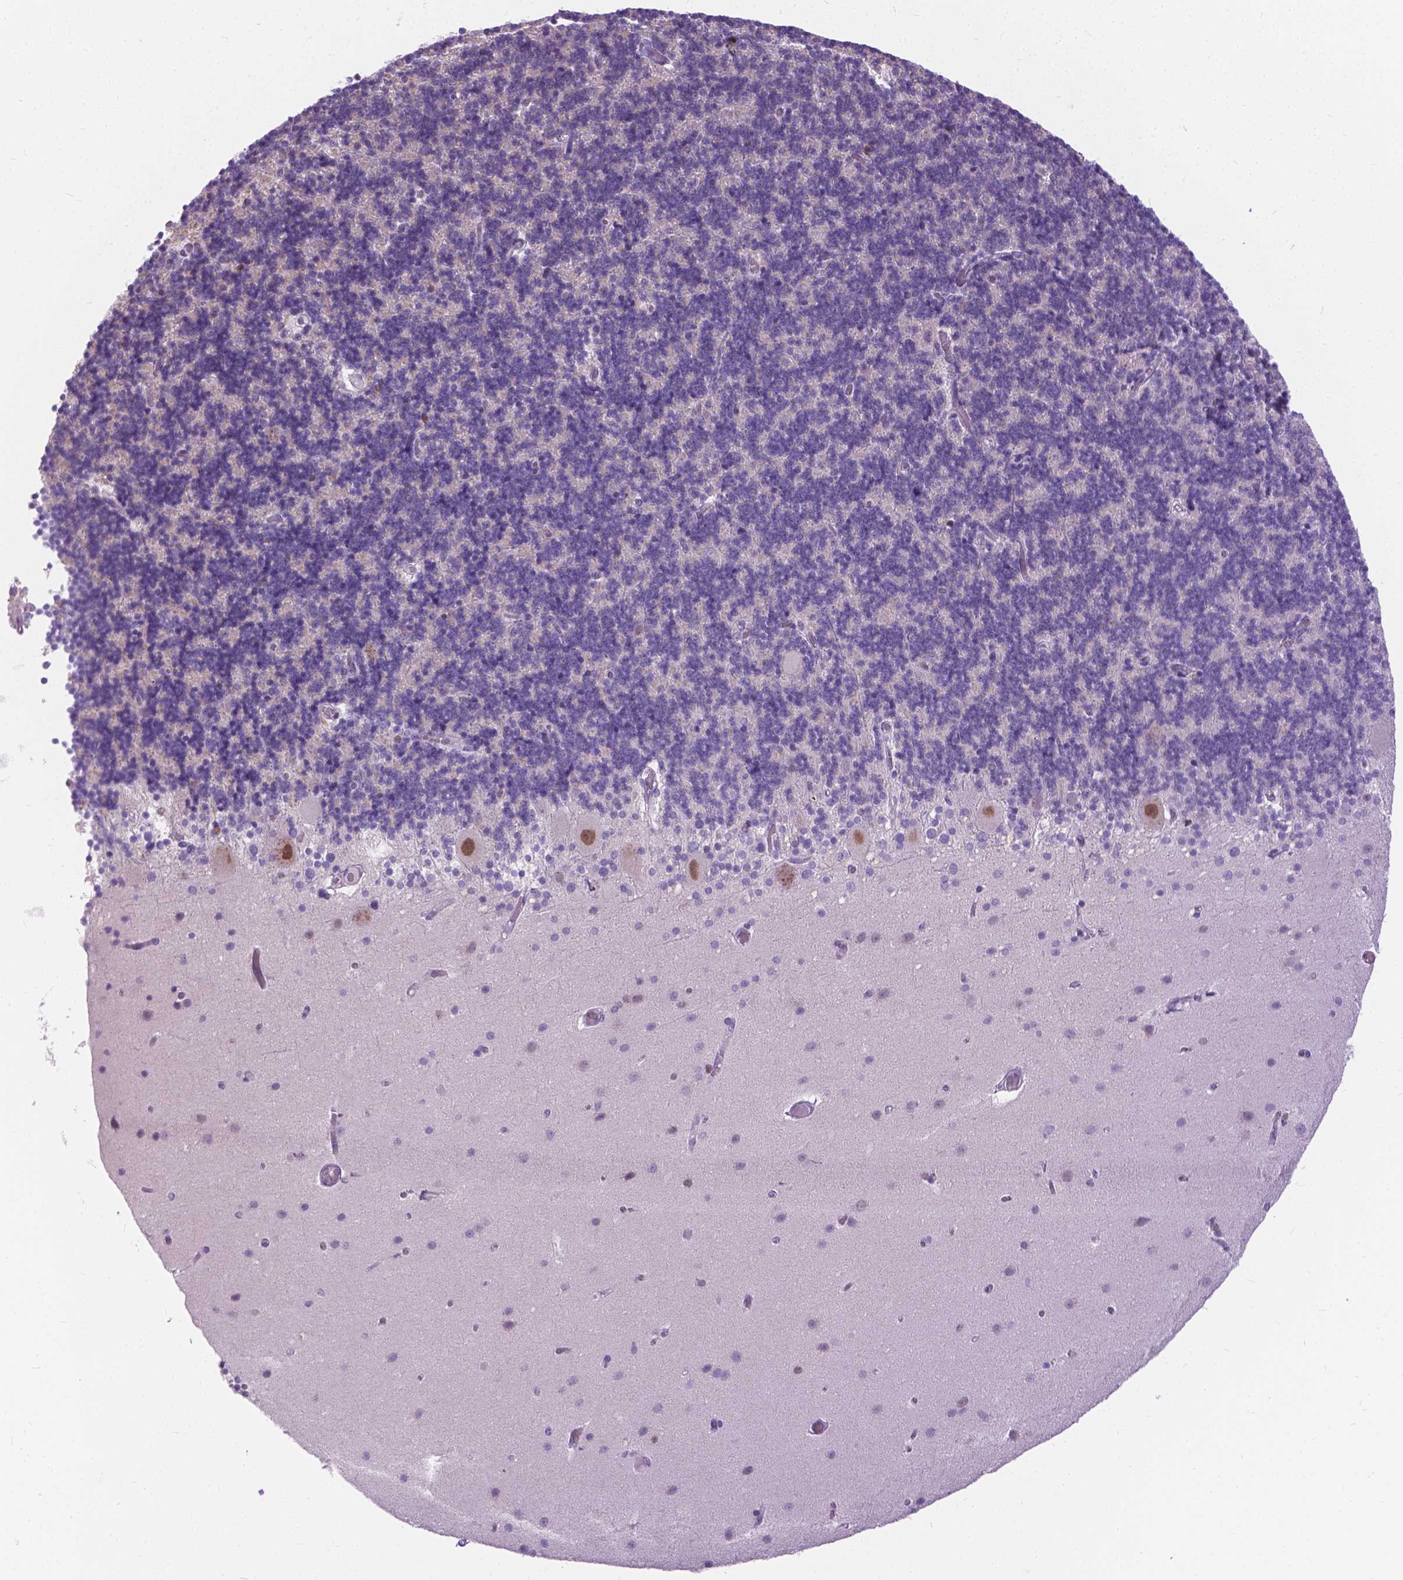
{"staining": {"intensity": "negative", "quantity": "none", "location": "none"}, "tissue": "cerebellum", "cell_type": "Cells in granular layer", "image_type": "normal", "snomed": [{"axis": "morphology", "description": "Normal tissue, NOS"}, {"axis": "topography", "description": "Cerebellum"}], "caption": "IHC image of unremarkable cerebellum stained for a protein (brown), which exhibits no expression in cells in granular layer. (Stains: DAB immunohistochemistry (IHC) with hematoxylin counter stain, Microscopy: brightfield microscopy at high magnification).", "gene": "APCDD1L", "patient": {"sex": "male", "age": 70}}